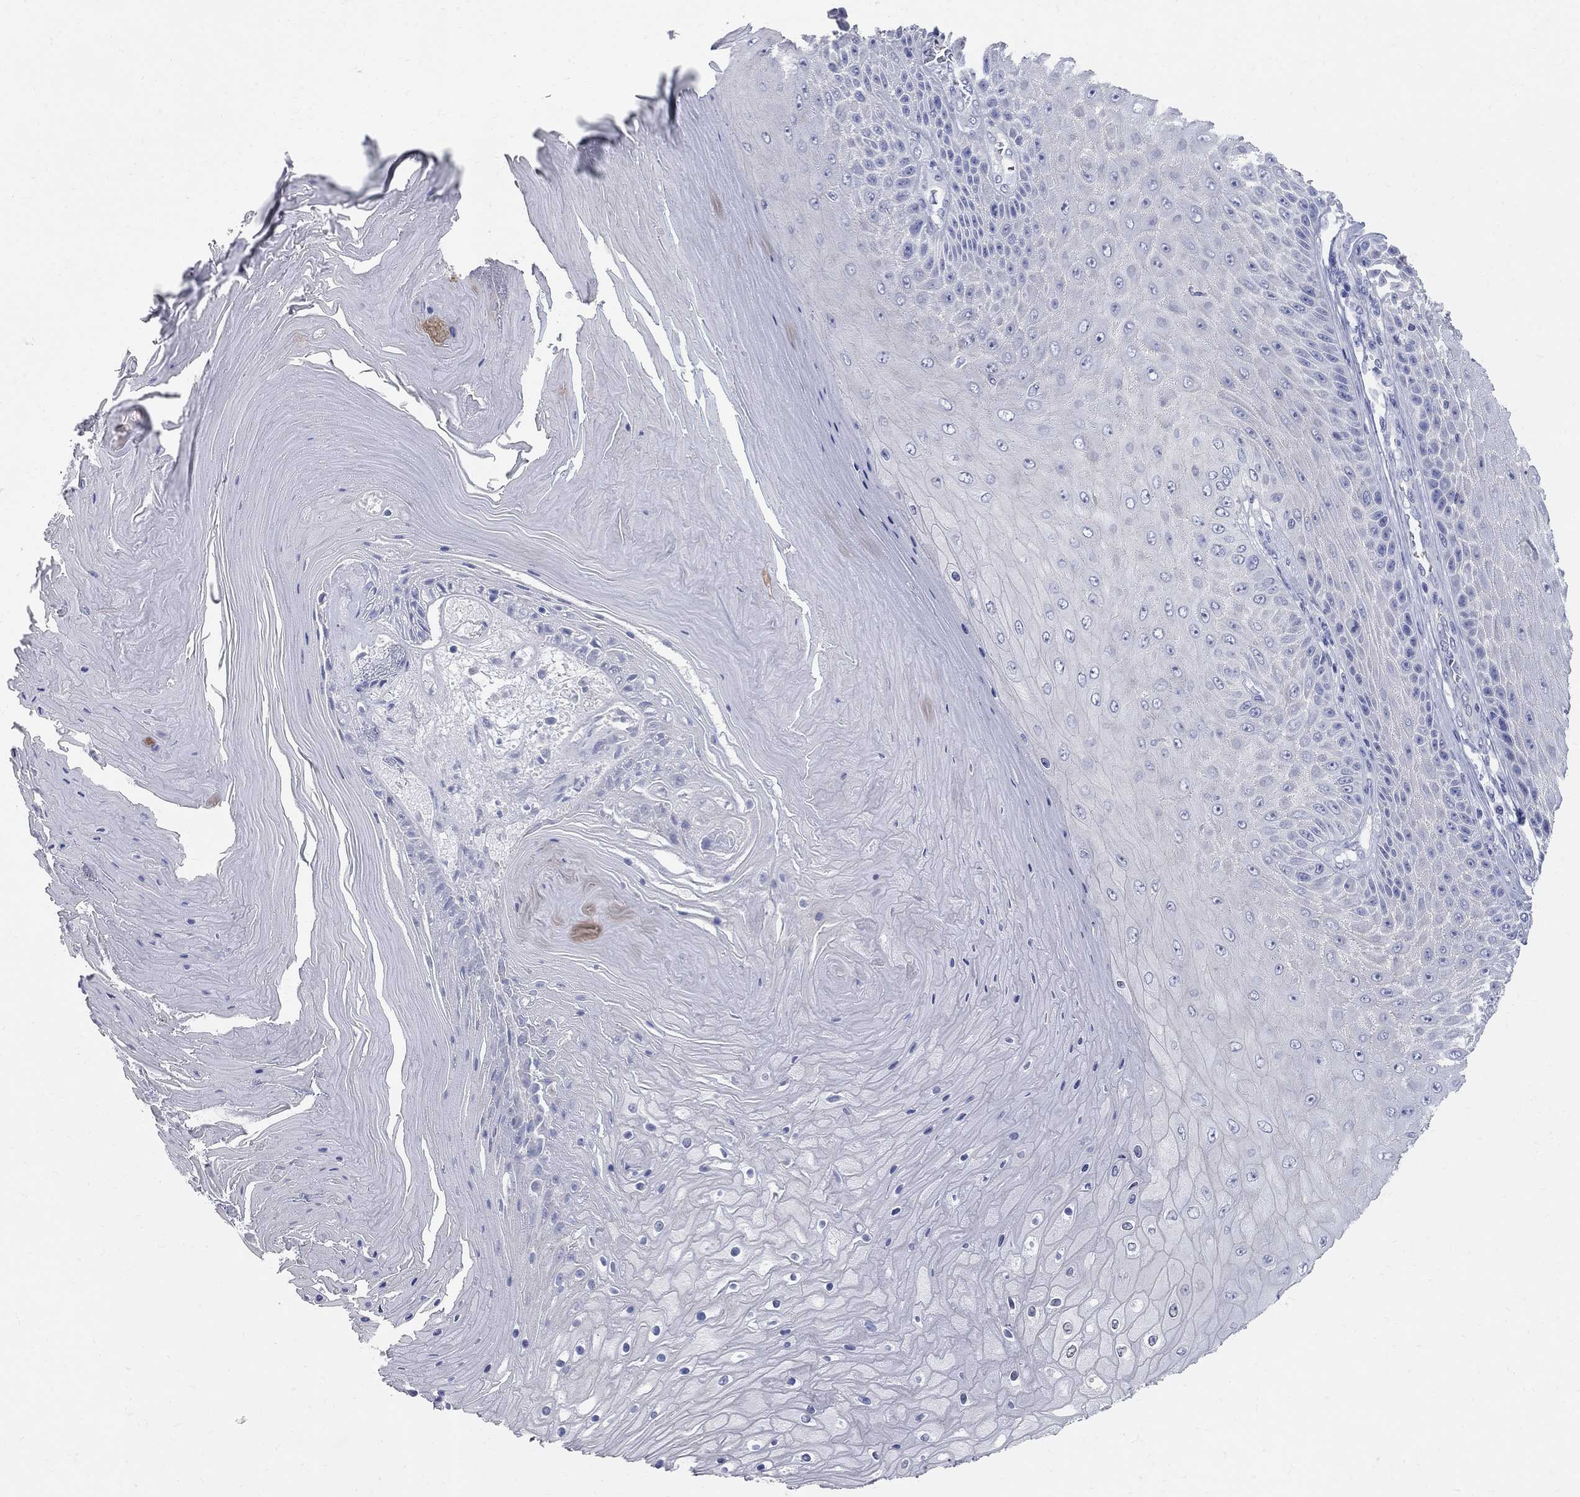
{"staining": {"intensity": "negative", "quantity": "none", "location": "none"}, "tissue": "skin cancer", "cell_type": "Tumor cells", "image_type": "cancer", "snomed": [{"axis": "morphology", "description": "Squamous cell carcinoma, NOS"}, {"axis": "topography", "description": "Skin"}], "caption": "Immunohistochemistry (IHC) of skin squamous cell carcinoma demonstrates no staining in tumor cells.", "gene": "AOX1", "patient": {"sex": "male", "age": 62}}